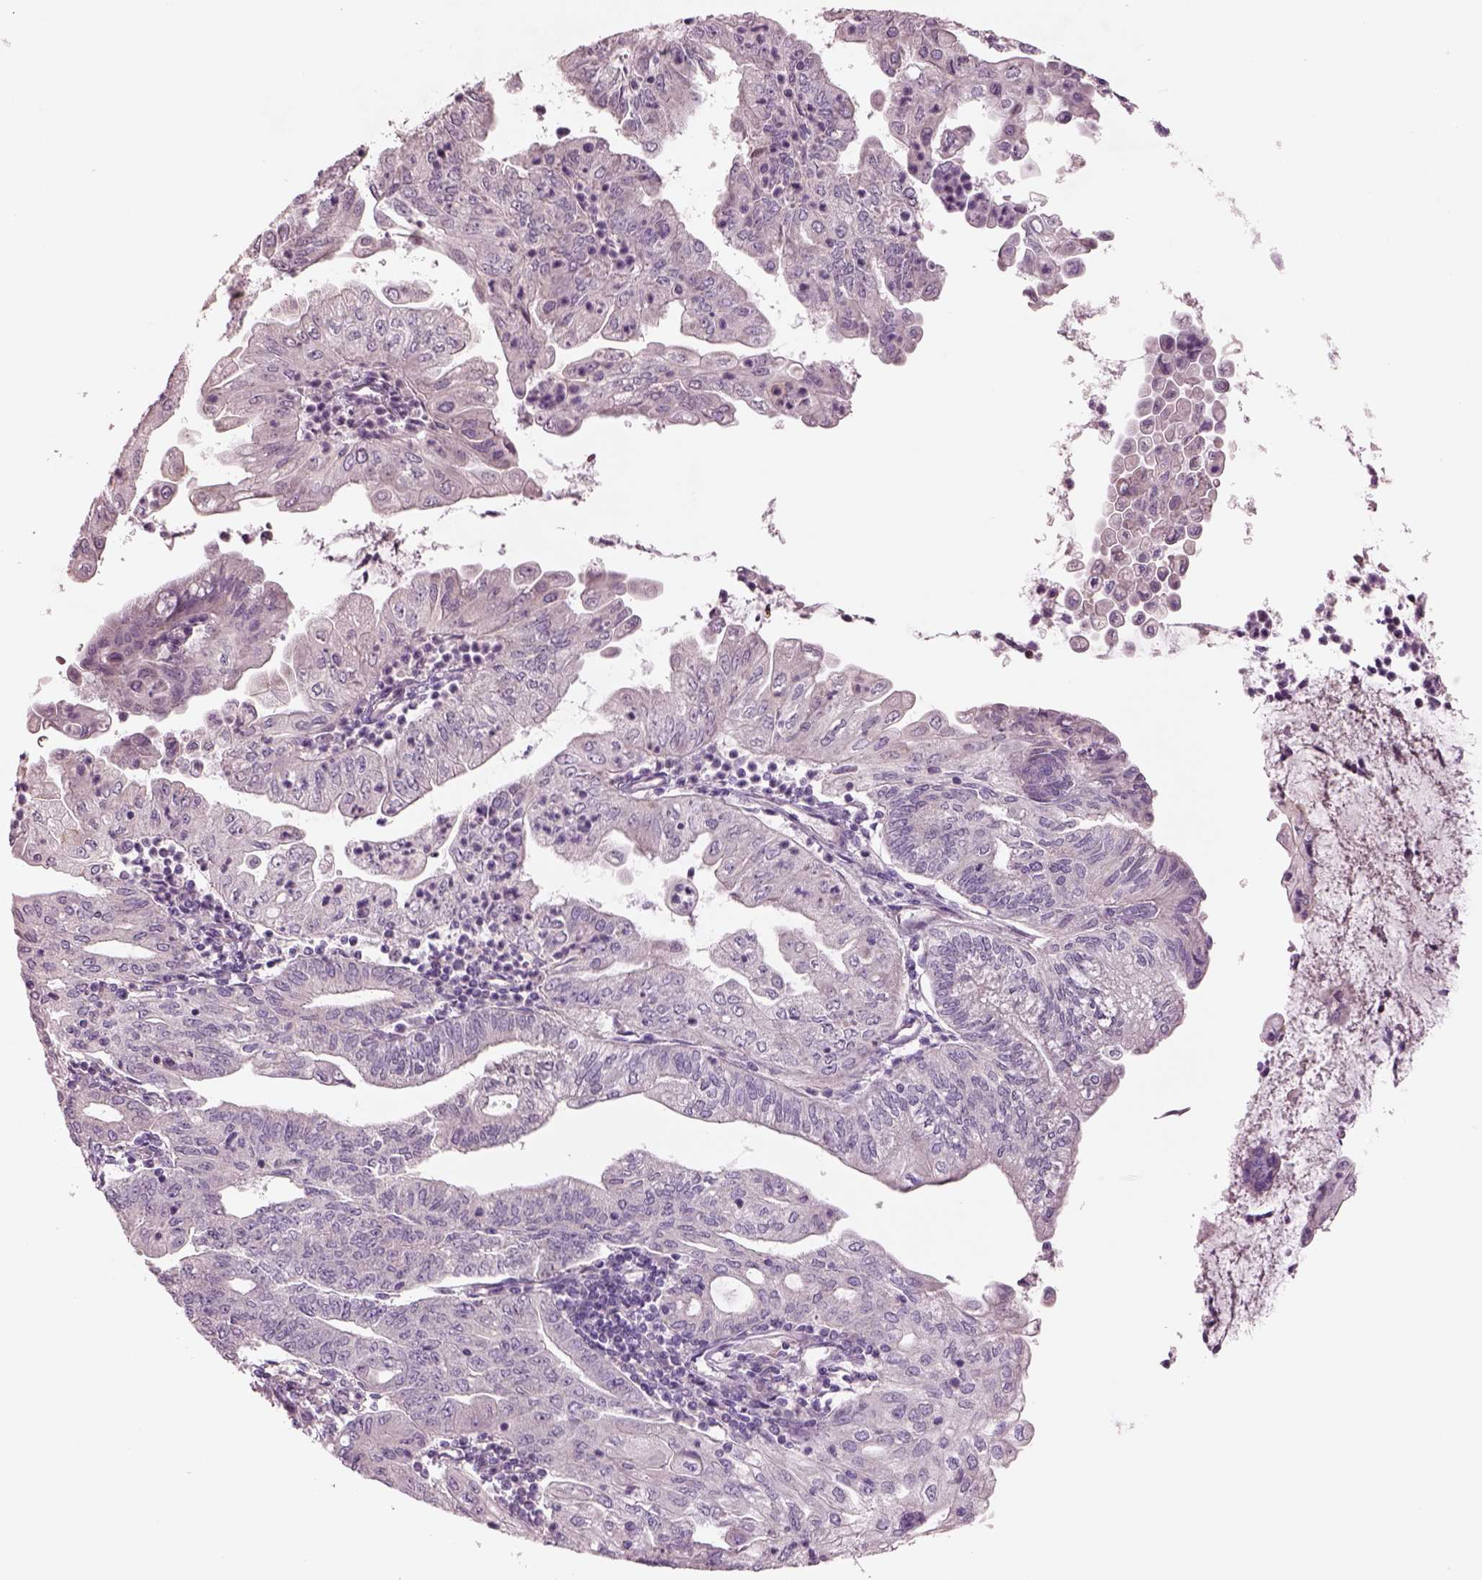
{"staining": {"intensity": "negative", "quantity": "none", "location": "none"}, "tissue": "endometrial cancer", "cell_type": "Tumor cells", "image_type": "cancer", "snomed": [{"axis": "morphology", "description": "Adenocarcinoma, NOS"}, {"axis": "topography", "description": "Endometrium"}], "caption": "Tumor cells are negative for protein expression in human endometrial cancer (adenocarcinoma).", "gene": "DUOXA2", "patient": {"sex": "female", "age": 55}}